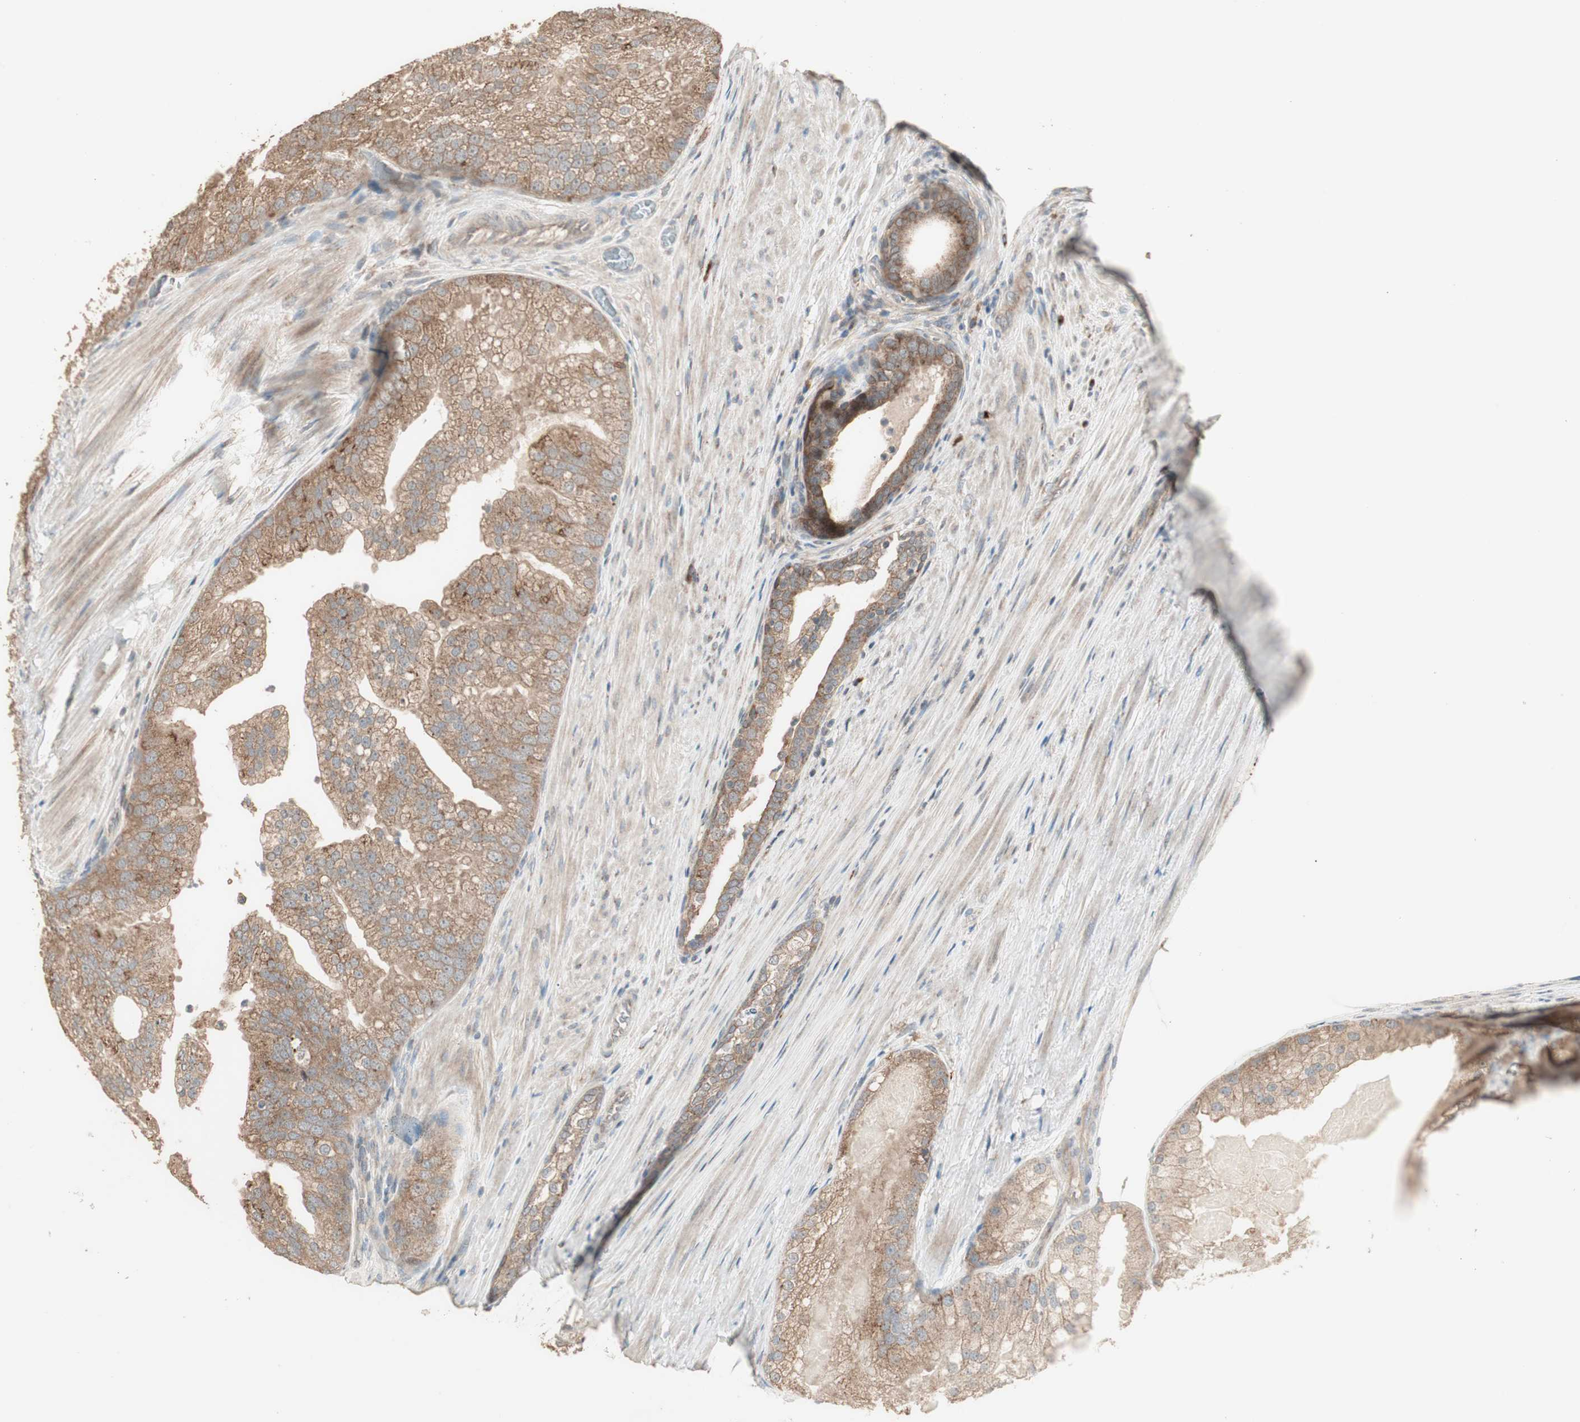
{"staining": {"intensity": "moderate", "quantity": ">75%", "location": "cytoplasmic/membranous"}, "tissue": "prostate cancer", "cell_type": "Tumor cells", "image_type": "cancer", "snomed": [{"axis": "morphology", "description": "Adenocarcinoma, Low grade"}, {"axis": "topography", "description": "Prostate"}], "caption": "Protein staining exhibits moderate cytoplasmic/membranous staining in approximately >75% of tumor cells in prostate cancer (low-grade adenocarcinoma).", "gene": "RARRES1", "patient": {"sex": "male", "age": 69}}